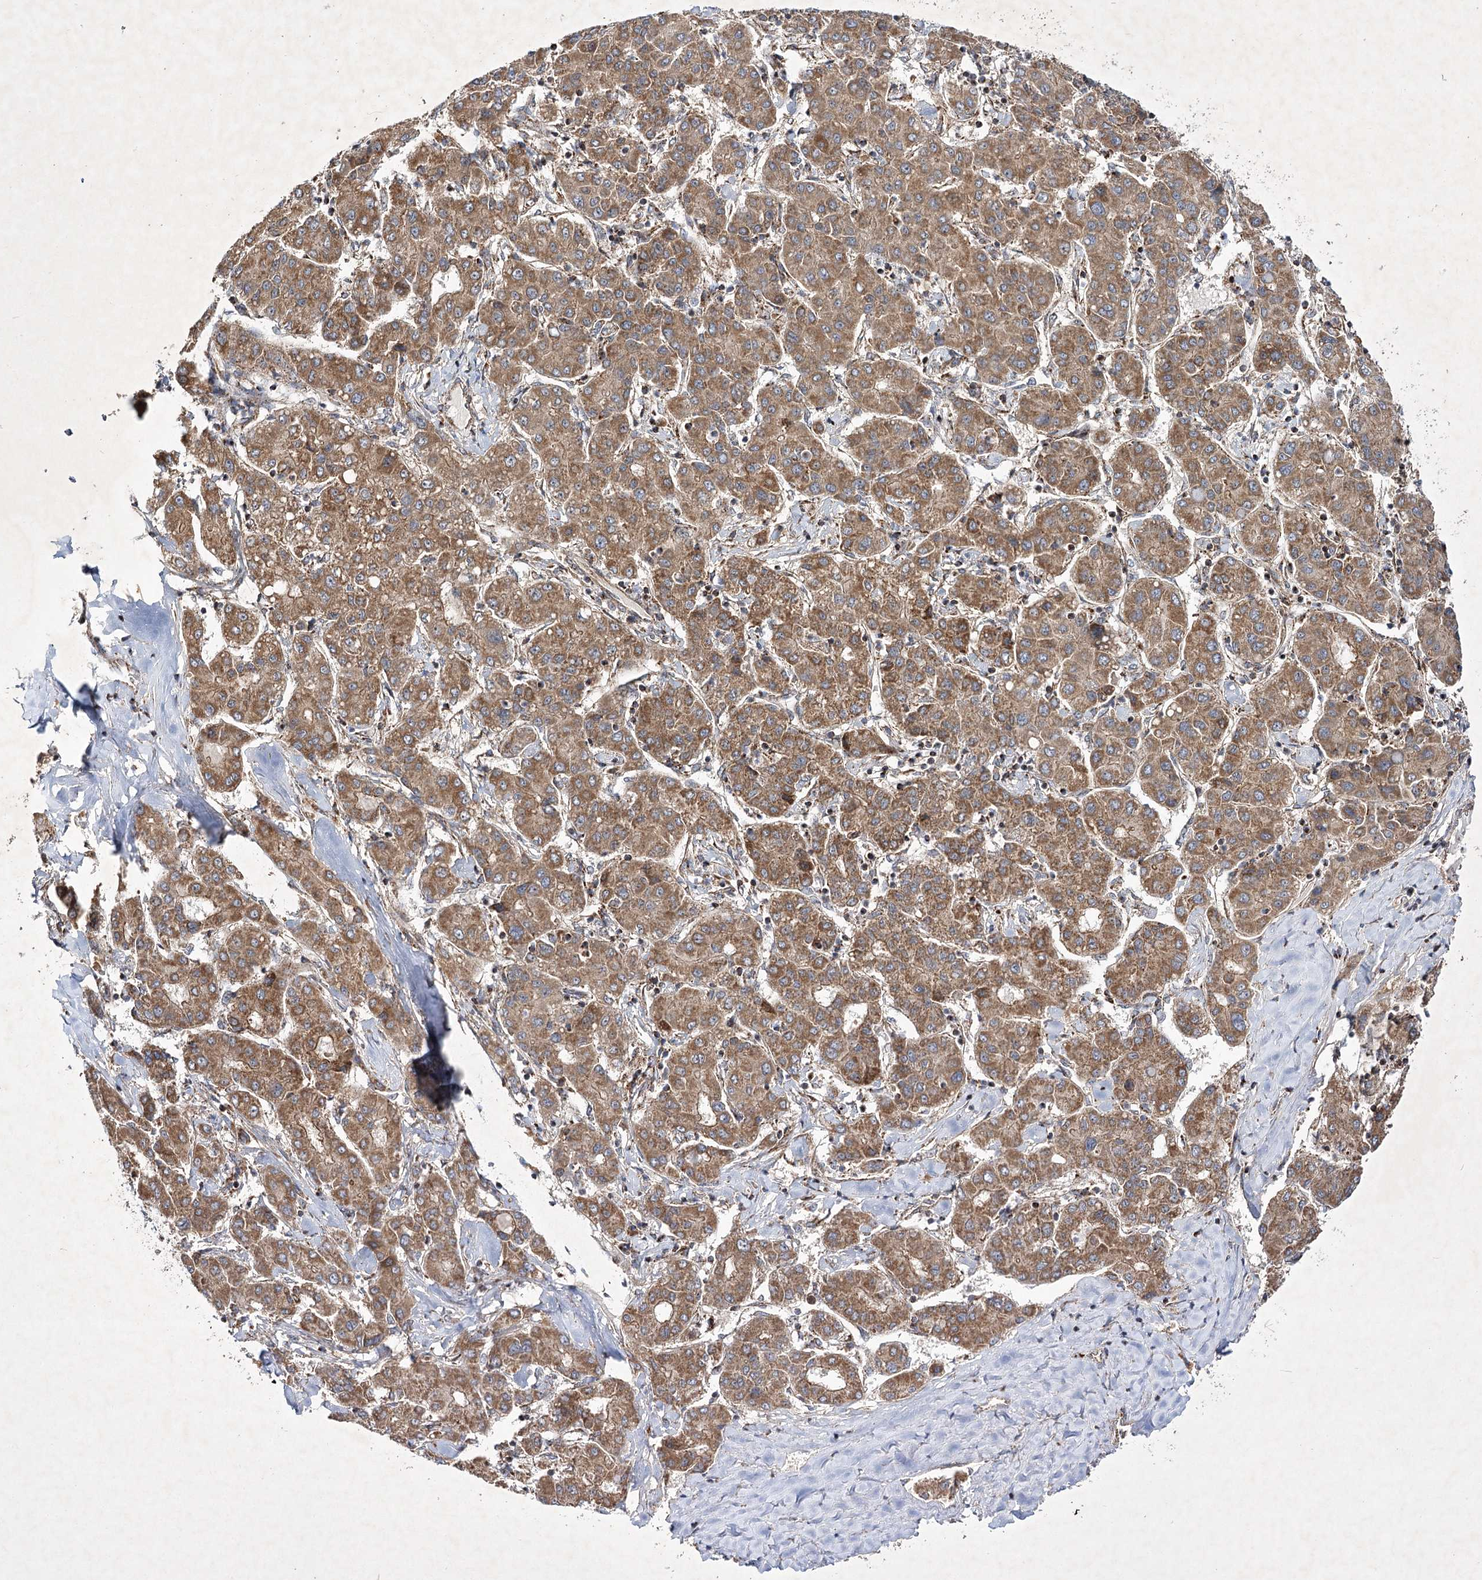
{"staining": {"intensity": "moderate", "quantity": ">75%", "location": "cytoplasmic/membranous"}, "tissue": "liver cancer", "cell_type": "Tumor cells", "image_type": "cancer", "snomed": [{"axis": "morphology", "description": "Carcinoma, Hepatocellular, NOS"}, {"axis": "topography", "description": "Liver"}], "caption": "This micrograph displays immunohistochemistry (IHC) staining of human liver hepatocellular carcinoma, with medium moderate cytoplasmic/membranous expression in about >75% of tumor cells.", "gene": "SCRN3", "patient": {"sex": "male", "age": 65}}